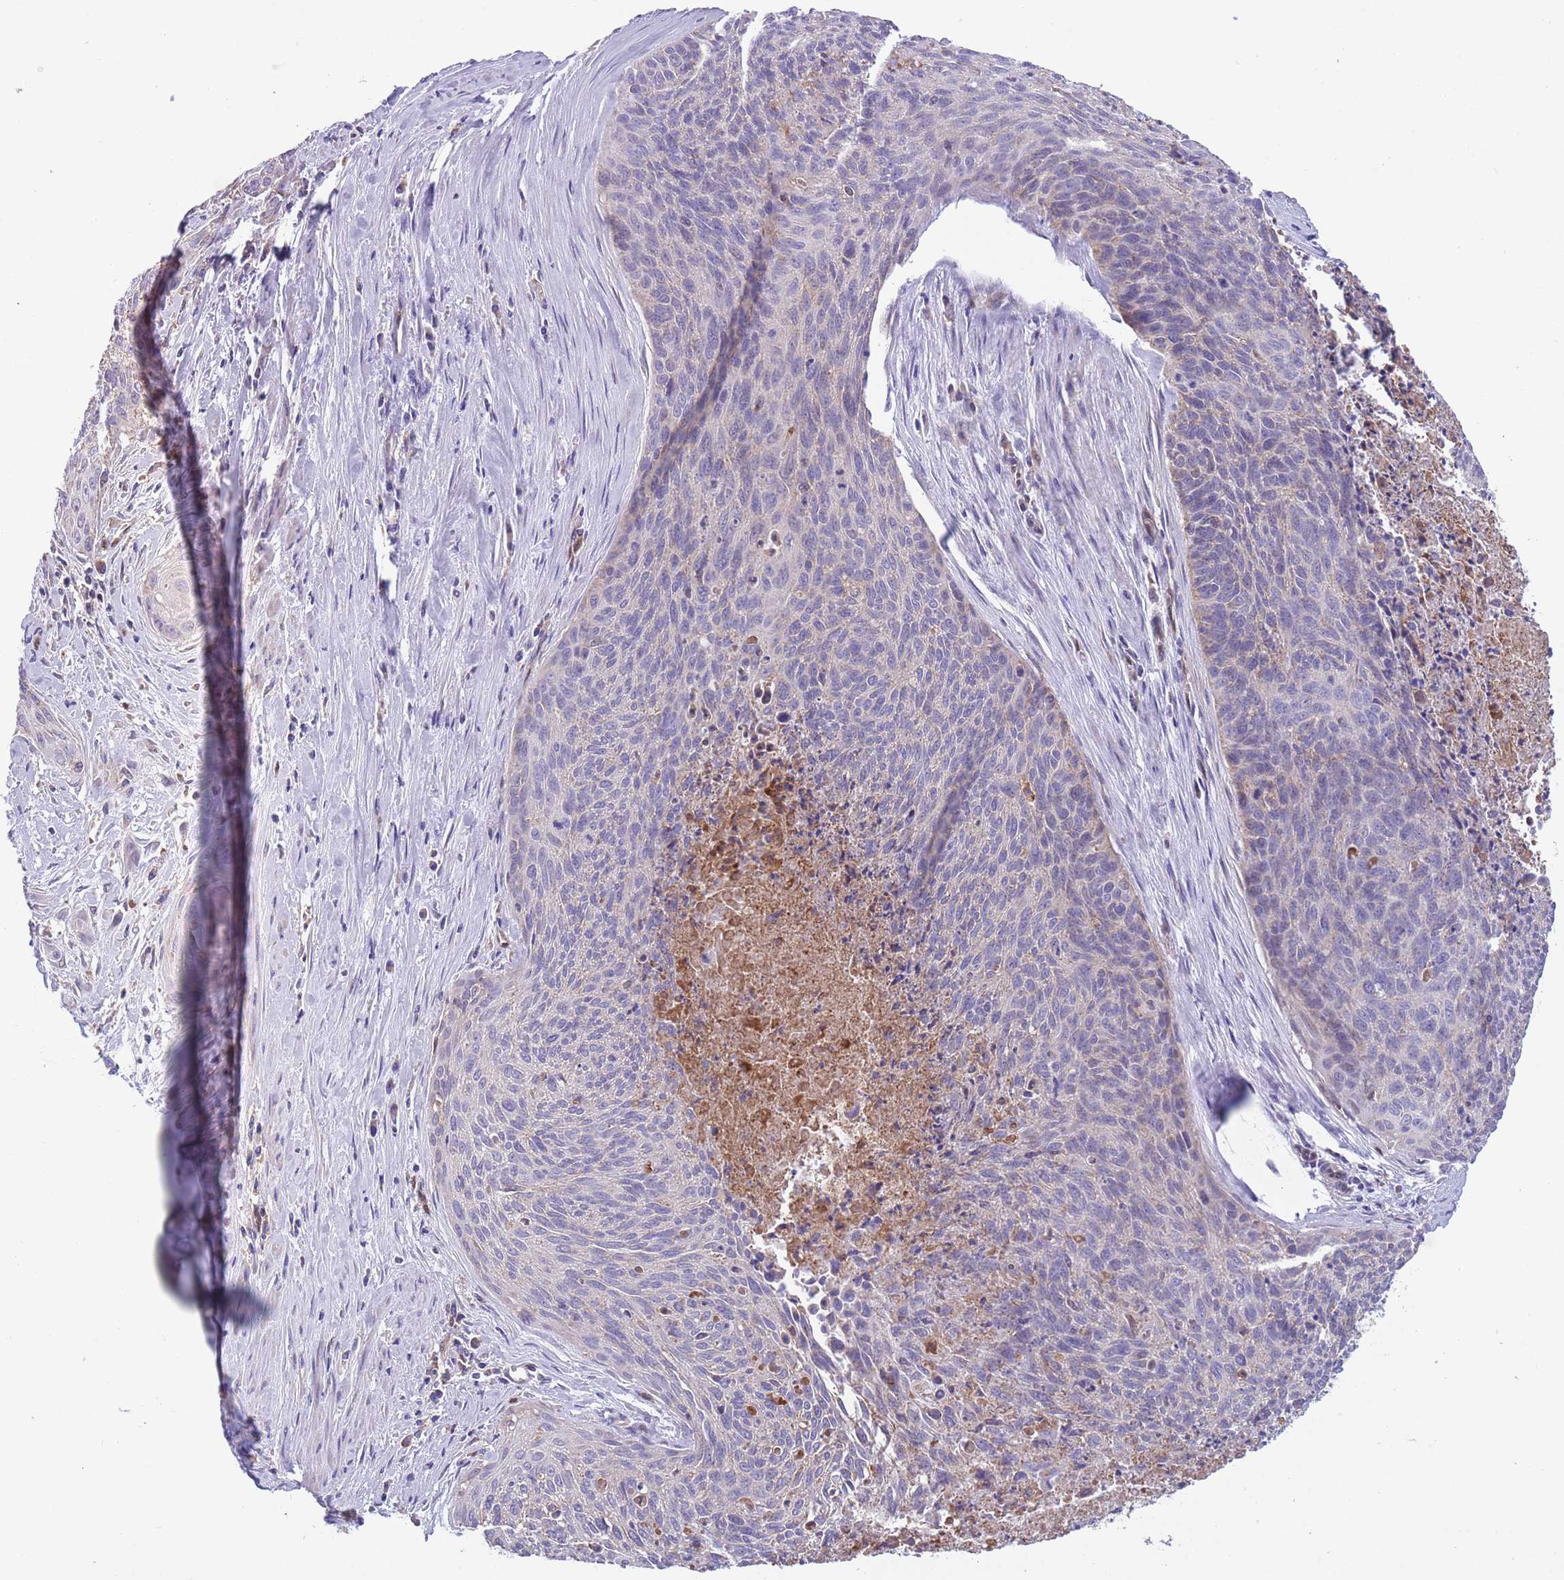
{"staining": {"intensity": "weak", "quantity": "<25%", "location": "cytoplasmic/membranous"}, "tissue": "cervical cancer", "cell_type": "Tumor cells", "image_type": "cancer", "snomed": [{"axis": "morphology", "description": "Squamous cell carcinoma, NOS"}, {"axis": "topography", "description": "Cervix"}], "caption": "Tumor cells show no significant protein positivity in cervical cancer (squamous cell carcinoma).", "gene": "DDT", "patient": {"sex": "female", "age": 55}}